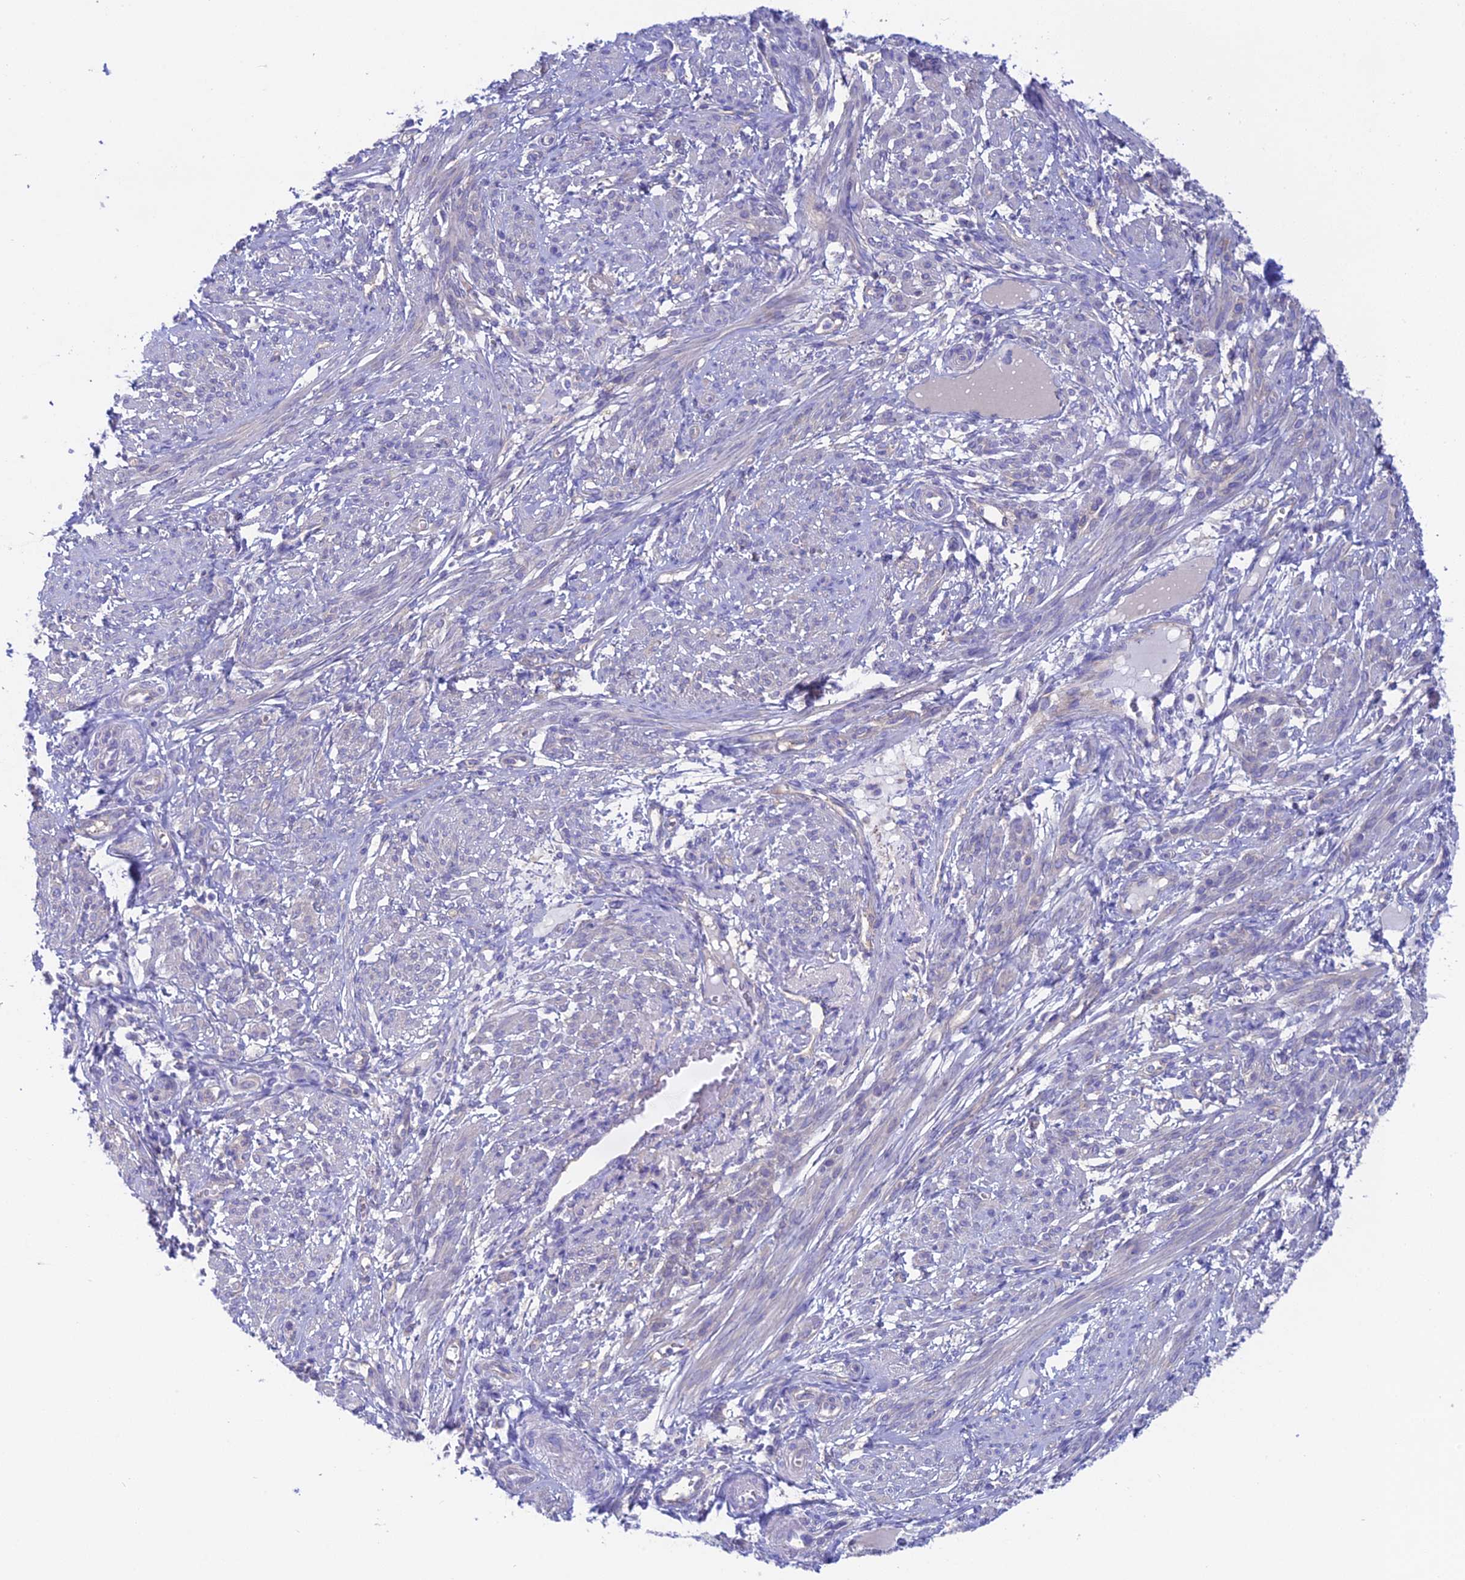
{"staining": {"intensity": "negative", "quantity": "none", "location": "none"}, "tissue": "smooth muscle", "cell_type": "Smooth muscle cells", "image_type": "normal", "snomed": [{"axis": "morphology", "description": "Normal tissue, NOS"}, {"axis": "topography", "description": "Smooth muscle"}], "caption": "Immunohistochemical staining of normal human smooth muscle exhibits no significant positivity in smooth muscle cells.", "gene": "LZTFL1", "patient": {"sex": "female", "age": 39}}